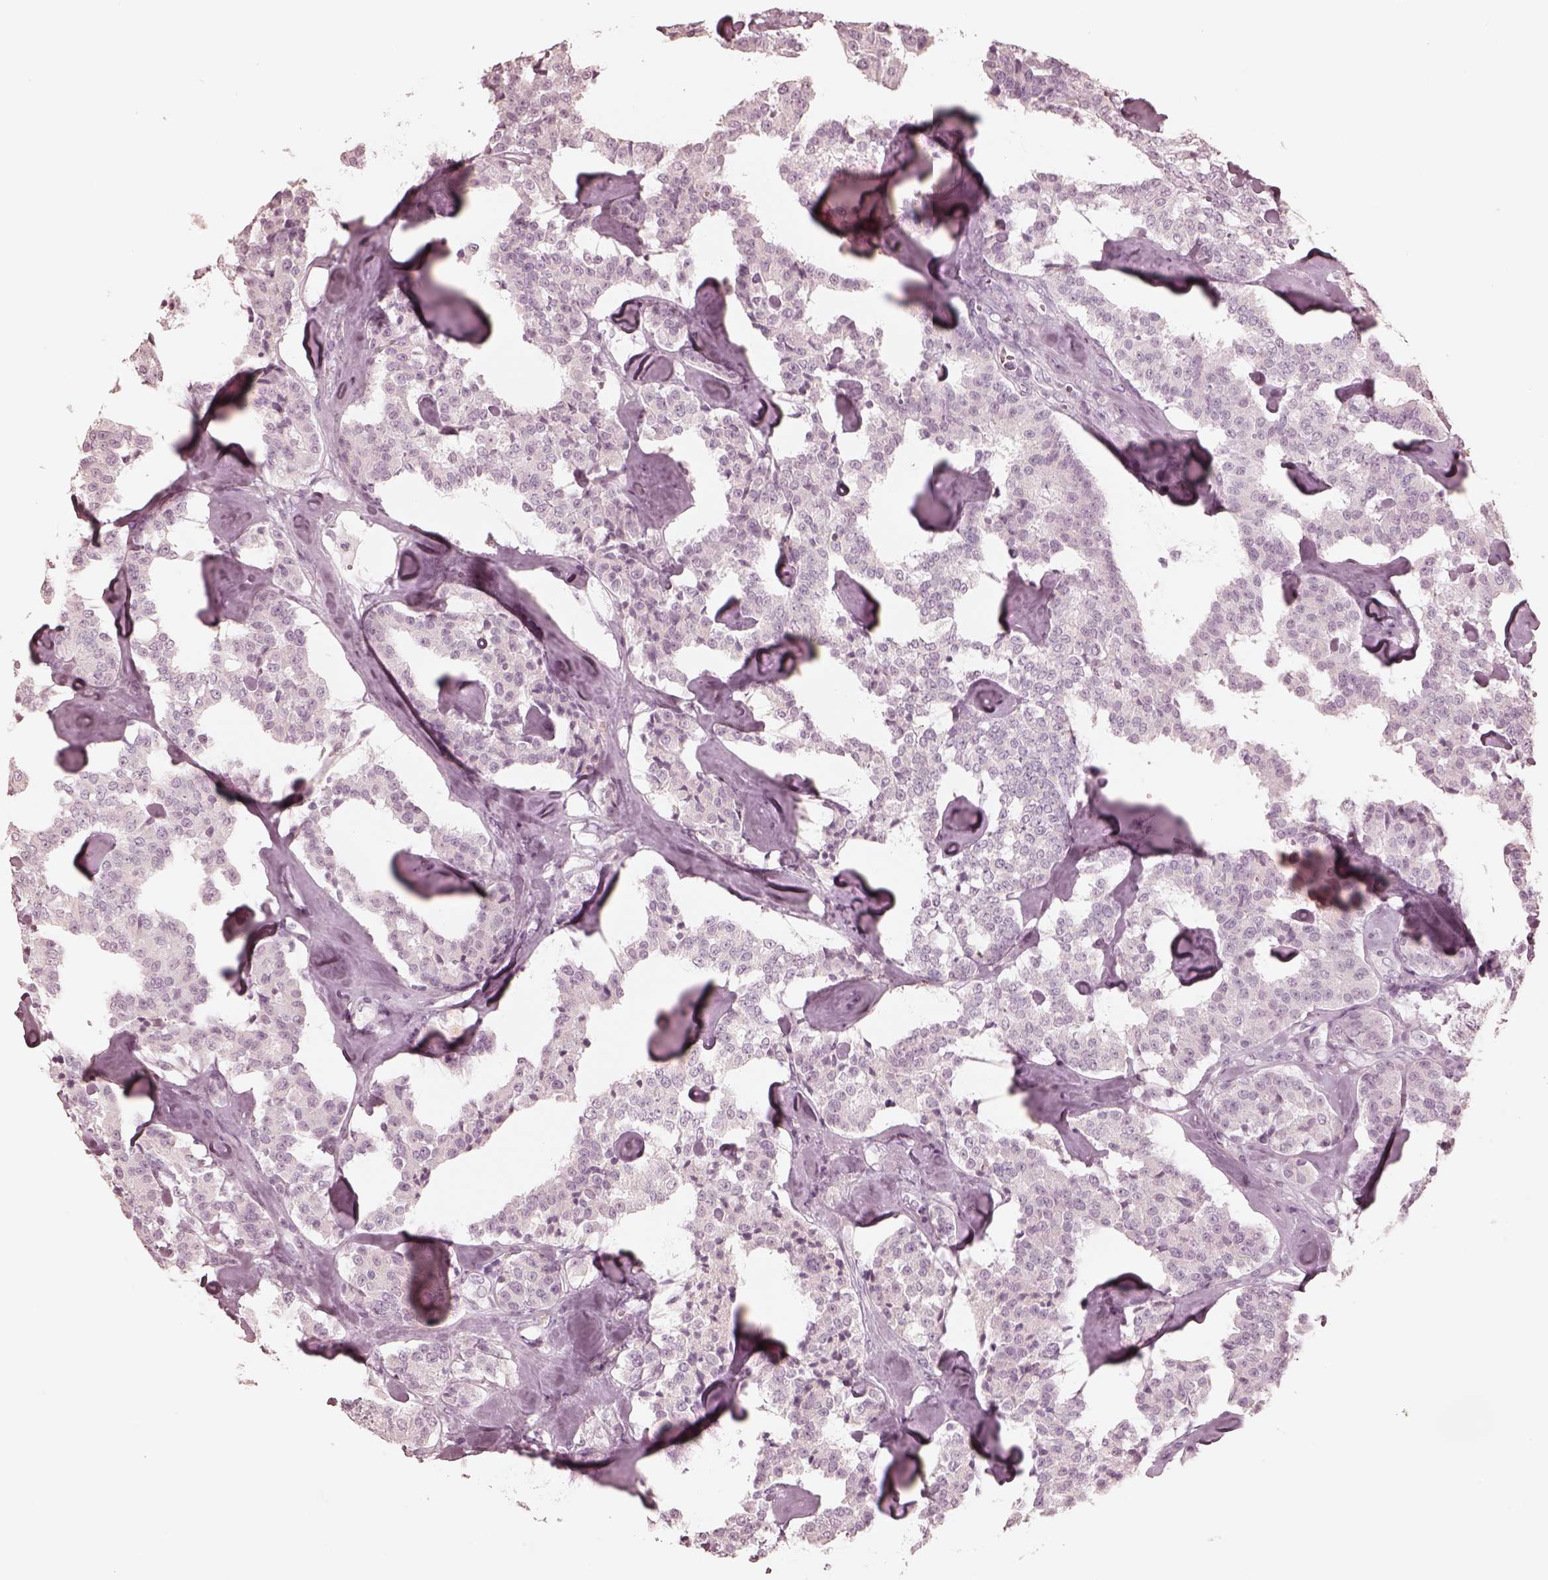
{"staining": {"intensity": "negative", "quantity": "none", "location": "none"}, "tissue": "carcinoid", "cell_type": "Tumor cells", "image_type": "cancer", "snomed": [{"axis": "morphology", "description": "Carcinoid, malignant, NOS"}, {"axis": "topography", "description": "Pancreas"}], "caption": "DAB (3,3'-diaminobenzidine) immunohistochemical staining of human carcinoid displays no significant staining in tumor cells.", "gene": "CALR3", "patient": {"sex": "male", "age": 41}}